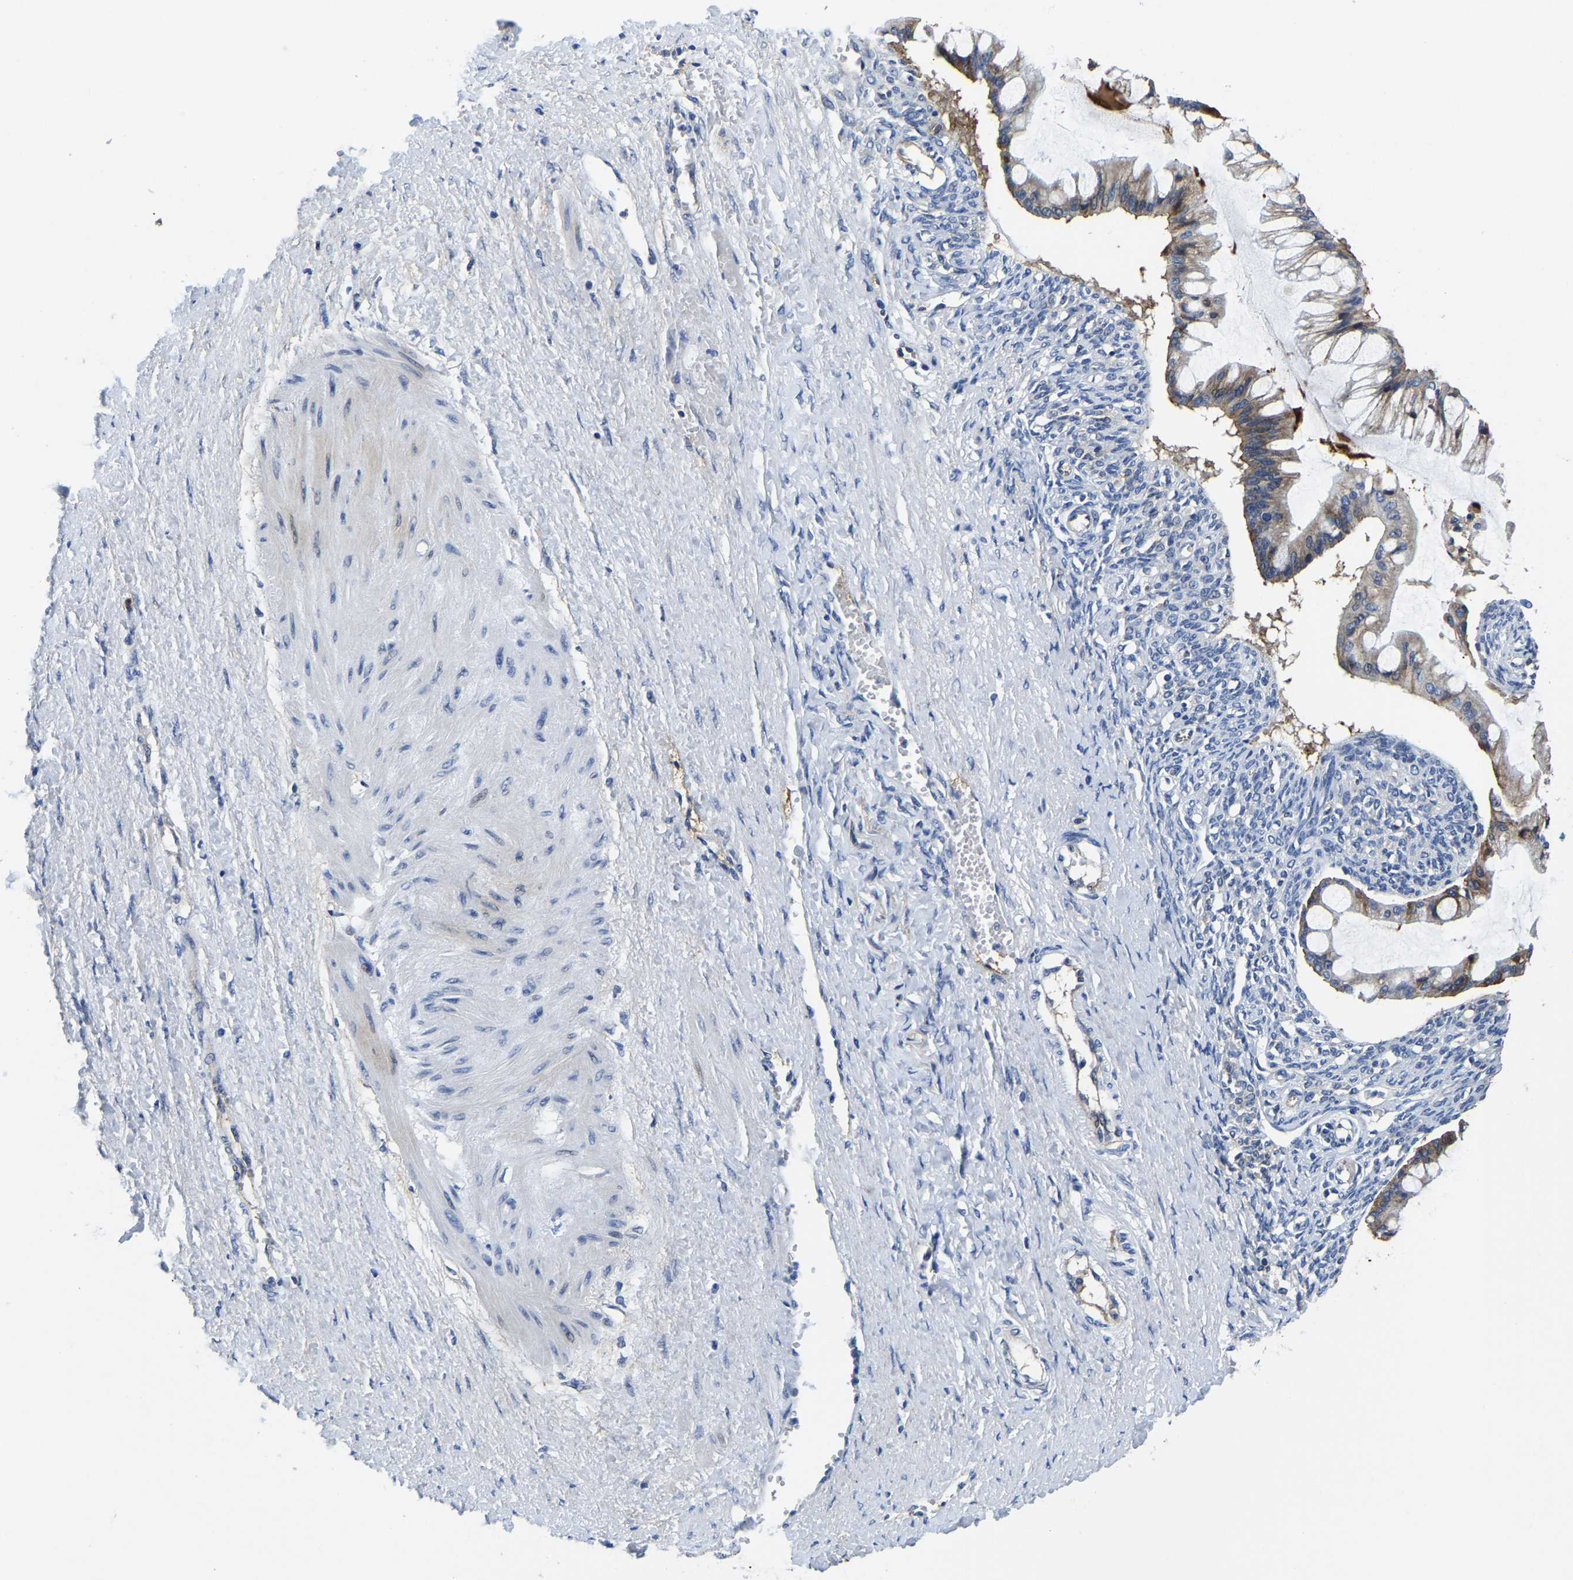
{"staining": {"intensity": "moderate", "quantity": "25%-75%", "location": "cytoplasmic/membranous"}, "tissue": "ovarian cancer", "cell_type": "Tumor cells", "image_type": "cancer", "snomed": [{"axis": "morphology", "description": "Cystadenocarcinoma, mucinous, NOS"}, {"axis": "topography", "description": "Ovary"}], "caption": "High-magnification brightfield microscopy of ovarian mucinous cystadenocarcinoma stained with DAB (3,3'-diaminobenzidine) (brown) and counterstained with hematoxylin (blue). tumor cells exhibit moderate cytoplasmic/membranous expression is appreciated in about25%-75% of cells.", "gene": "ITGA2", "patient": {"sex": "female", "age": 73}}